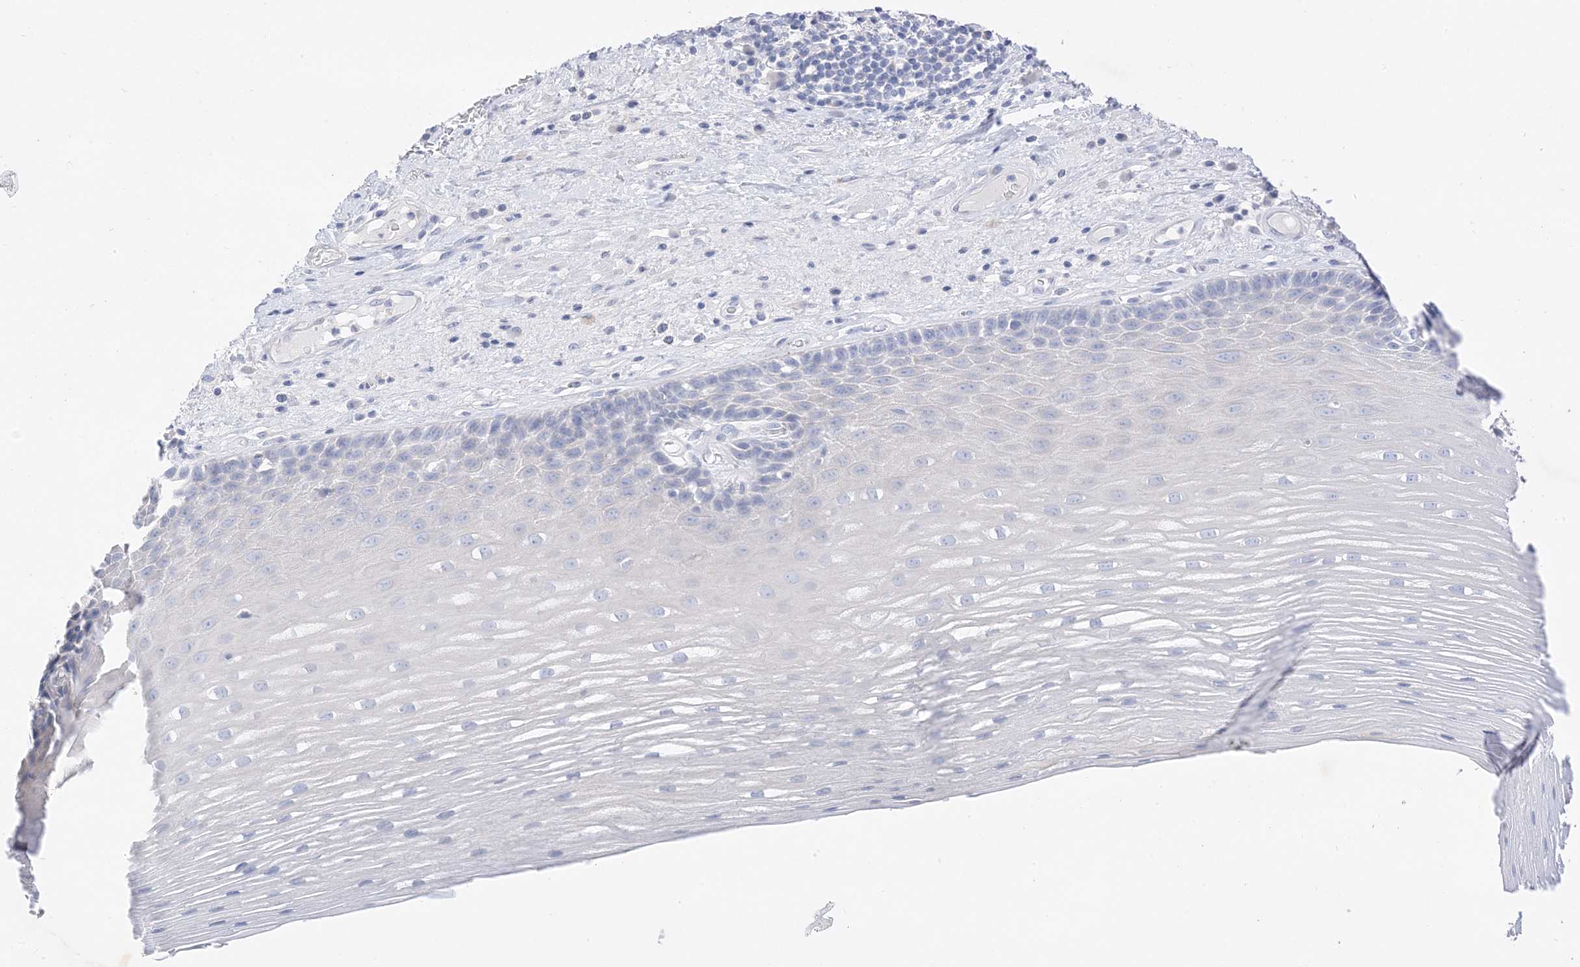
{"staining": {"intensity": "negative", "quantity": "none", "location": "none"}, "tissue": "esophagus", "cell_type": "Squamous epithelial cells", "image_type": "normal", "snomed": [{"axis": "morphology", "description": "Normal tissue, NOS"}, {"axis": "topography", "description": "Esophagus"}], "caption": "This micrograph is of unremarkable esophagus stained with immunohistochemistry to label a protein in brown with the nuclei are counter-stained blue. There is no expression in squamous epithelial cells. (Brightfield microscopy of DAB (3,3'-diaminobenzidine) immunohistochemistry (IHC) at high magnification).", "gene": "MUC17", "patient": {"sex": "male", "age": 62}}